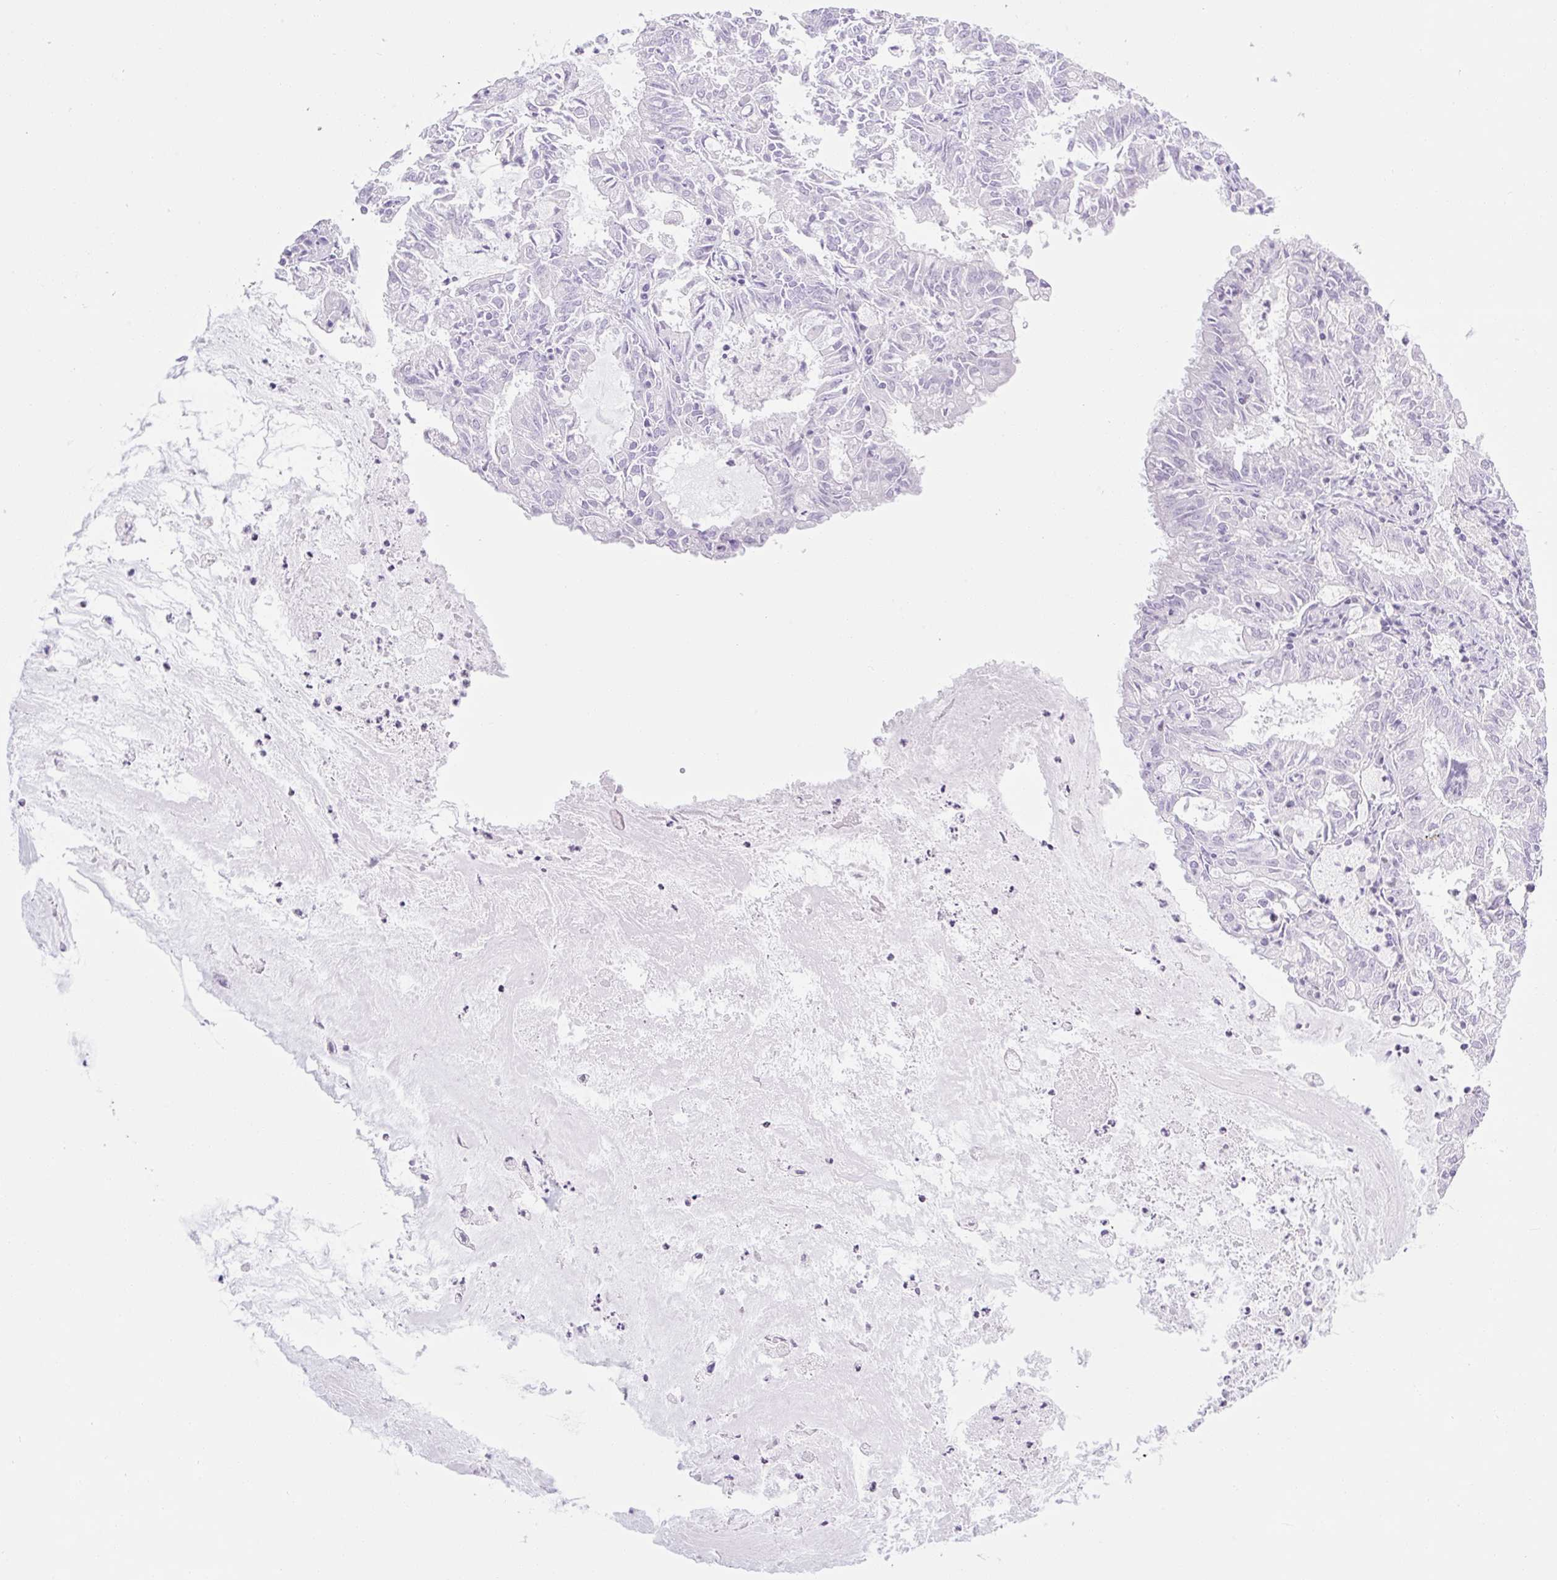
{"staining": {"intensity": "negative", "quantity": "none", "location": "none"}, "tissue": "endometrial cancer", "cell_type": "Tumor cells", "image_type": "cancer", "snomed": [{"axis": "morphology", "description": "Adenocarcinoma, NOS"}, {"axis": "topography", "description": "Endometrium"}], "caption": "Tumor cells are negative for protein expression in human endometrial cancer. (IHC, brightfield microscopy, high magnification).", "gene": "TLE3", "patient": {"sex": "female", "age": 57}}